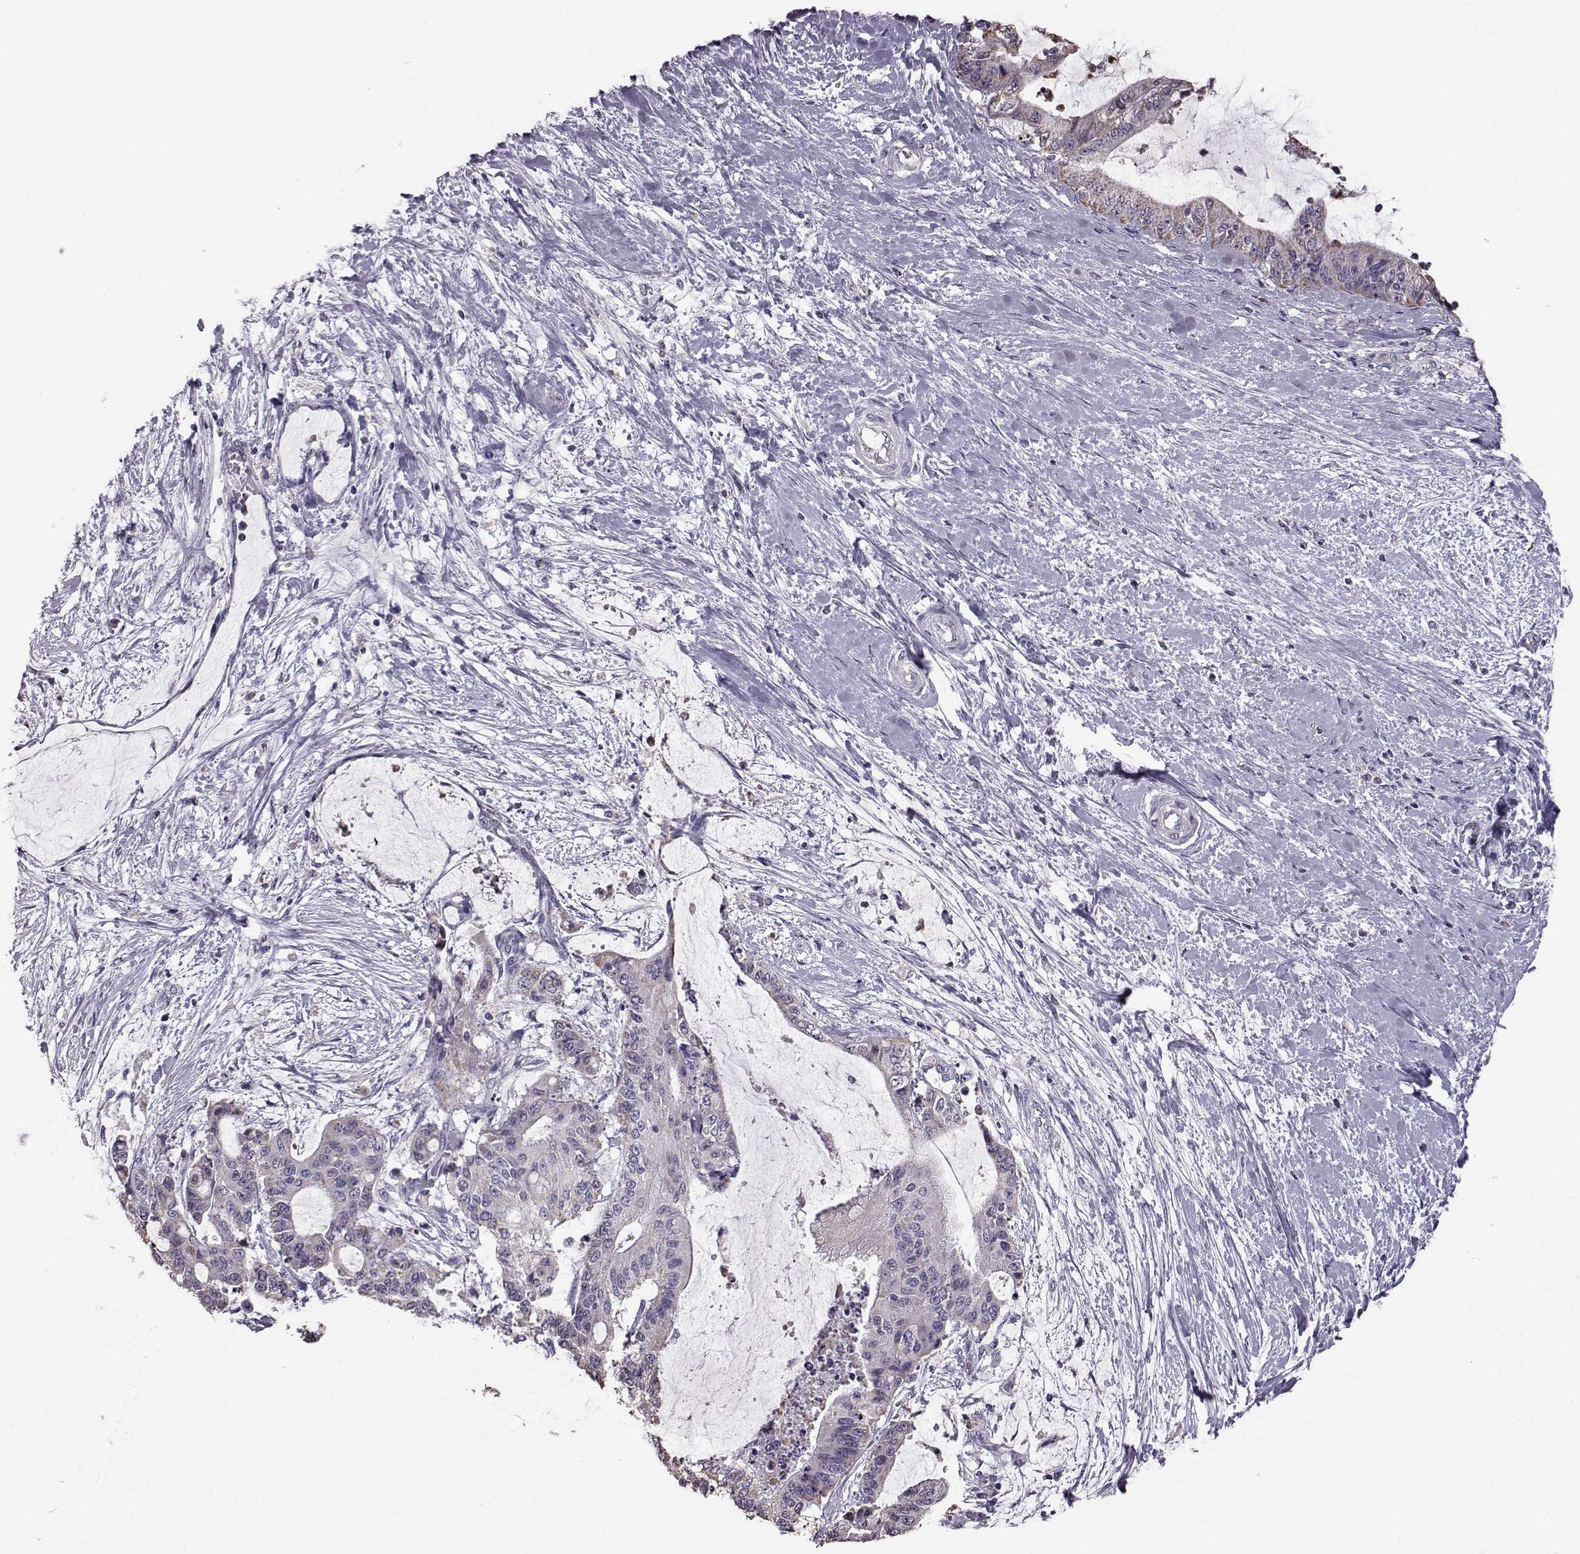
{"staining": {"intensity": "weak", "quantity": "<25%", "location": "cytoplasmic/membranous"}, "tissue": "liver cancer", "cell_type": "Tumor cells", "image_type": "cancer", "snomed": [{"axis": "morphology", "description": "Cholangiocarcinoma"}, {"axis": "topography", "description": "Liver"}], "caption": "Liver cancer (cholangiocarcinoma) was stained to show a protein in brown. There is no significant positivity in tumor cells.", "gene": "ALDH3A1", "patient": {"sex": "female", "age": 73}}